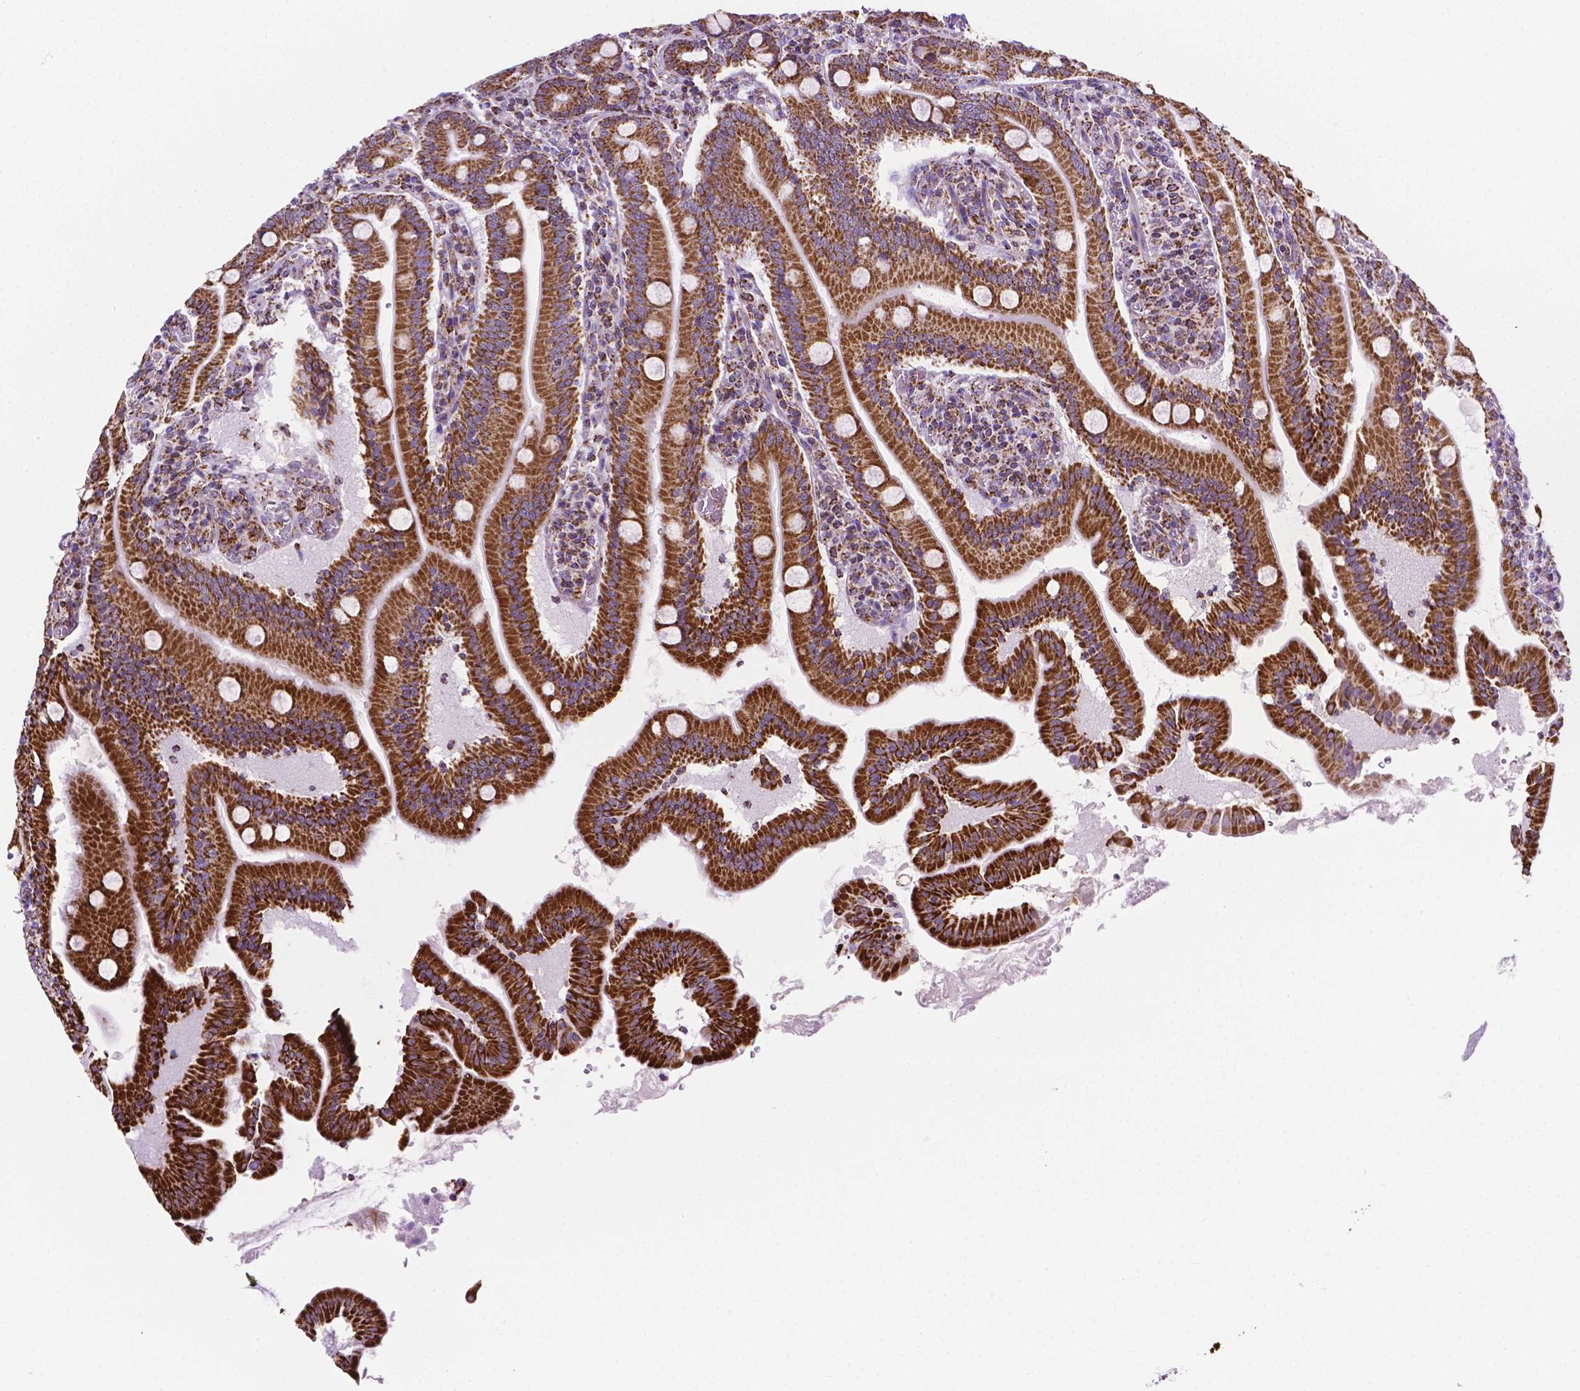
{"staining": {"intensity": "strong", "quantity": ">75%", "location": "cytoplasmic/membranous"}, "tissue": "small intestine", "cell_type": "Glandular cells", "image_type": "normal", "snomed": [{"axis": "morphology", "description": "Normal tissue, NOS"}, {"axis": "topography", "description": "Small intestine"}], "caption": "Benign small intestine exhibits strong cytoplasmic/membranous positivity in about >75% of glandular cells, visualized by immunohistochemistry.", "gene": "RMDN3", "patient": {"sex": "male", "age": 37}}